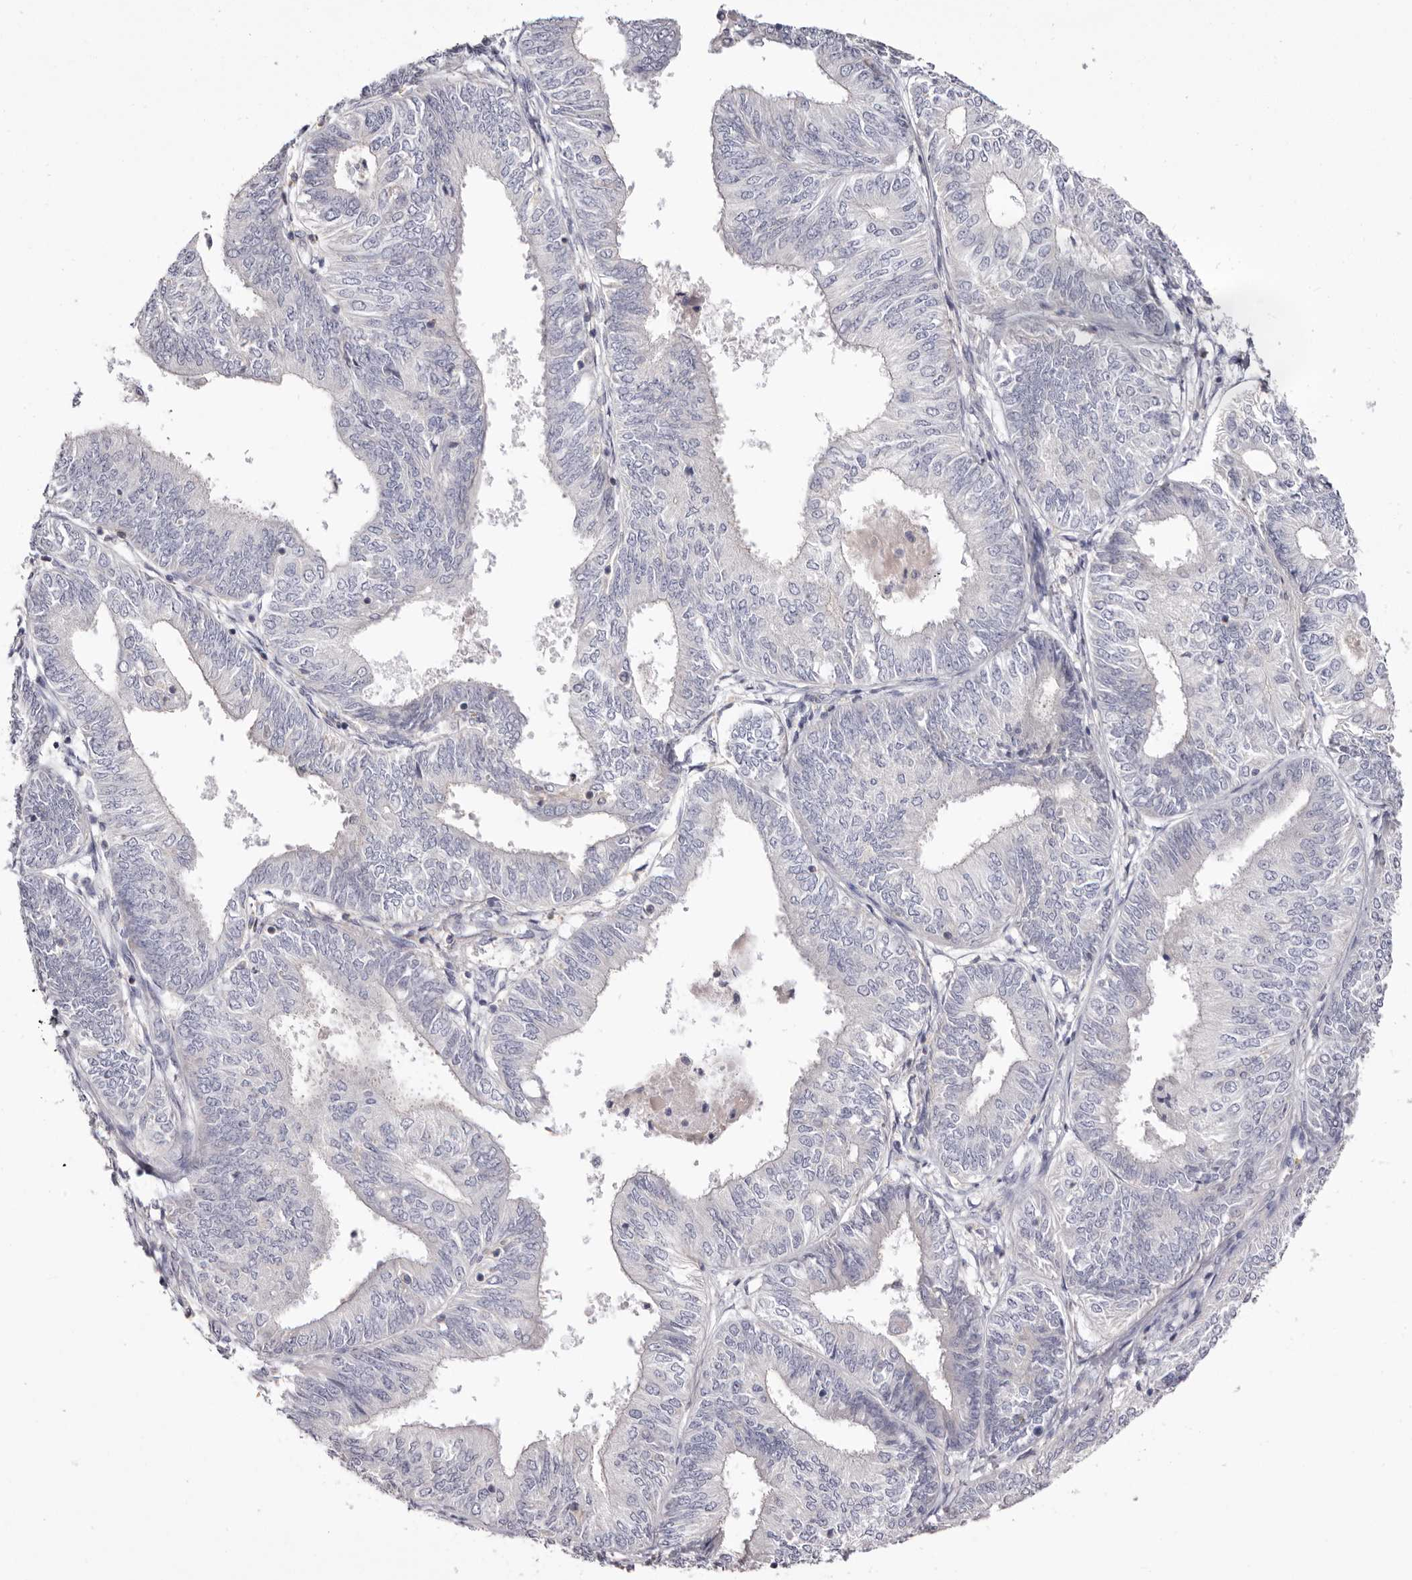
{"staining": {"intensity": "negative", "quantity": "none", "location": "none"}, "tissue": "endometrial cancer", "cell_type": "Tumor cells", "image_type": "cancer", "snomed": [{"axis": "morphology", "description": "Adenocarcinoma, NOS"}, {"axis": "topography", "description": "Endometrium"}], "caption": "Tumor cells are negative for protein expression in human endometrial cancer (adenocarcinoma). (Brightfield microscopy of DAB (3,3'-diaminobenzidine) immunohistochemistry (IHC) at high magnification).", "gene": "S1PR5", "patient": {"sex": "female", "age": 58}}